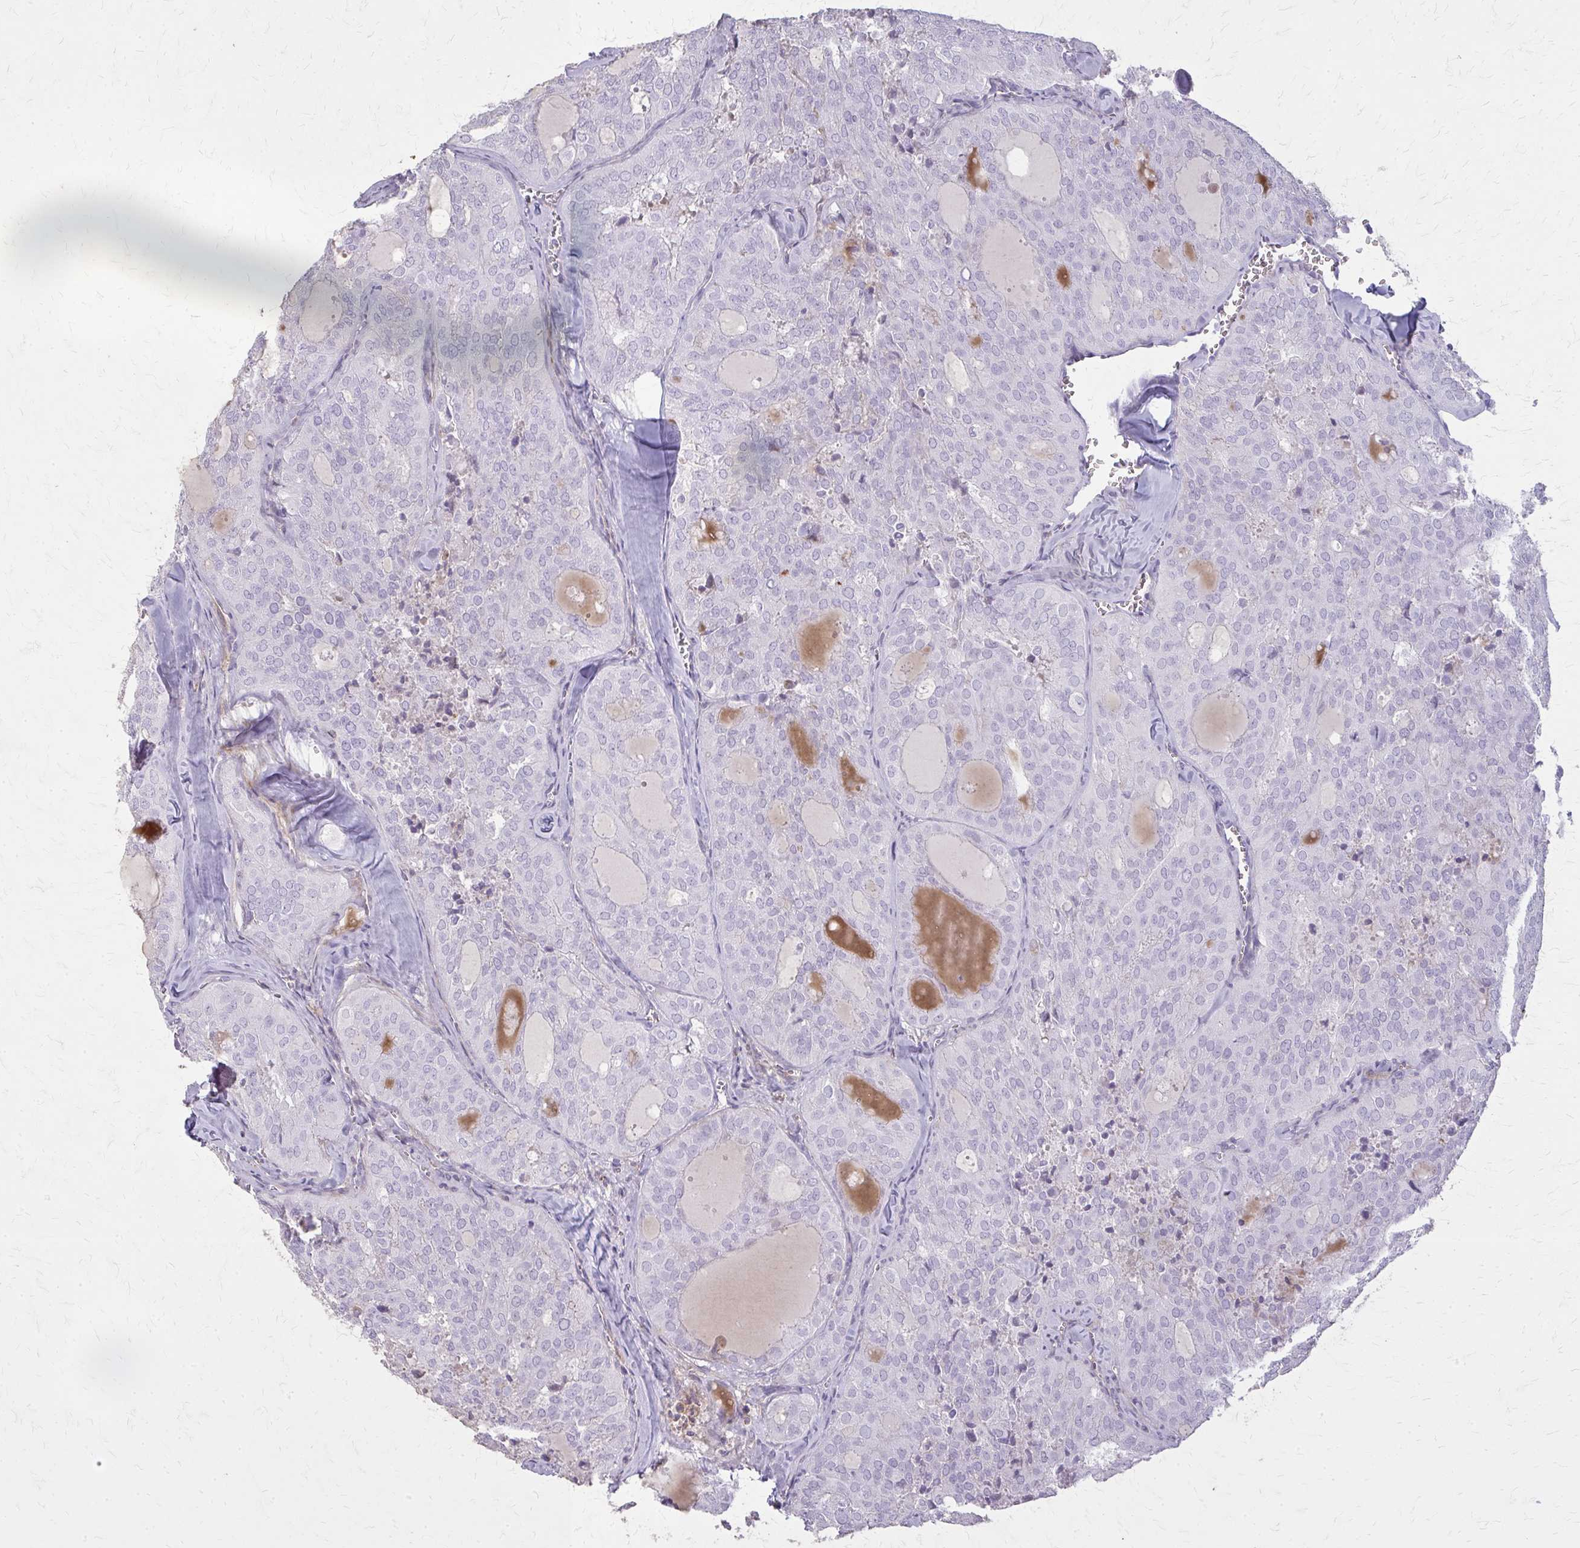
{"staining": {"intensity": "negative", "quantity": "none", "location": "none"}, "tissue": "thyroid cancer", "cell_type": "Tumor cells", "image_type": "cancer", "snomed": [{"axis": "morphology", "description": "Follicular adenoma carcinoma, NOS"}, {"axis": "topography", "description": "Thyroid gland"}], "caption": "IHC photomicrograph of neoplastic tissue: follicular adenoma carcinoma (thyroid) stained with DAB (3,3'-diaminobenzidine) demonstrates no significant protein positivity in tumor cells.", "gene": "TENM4", "patient": {"sex": "male", "age": 75}}